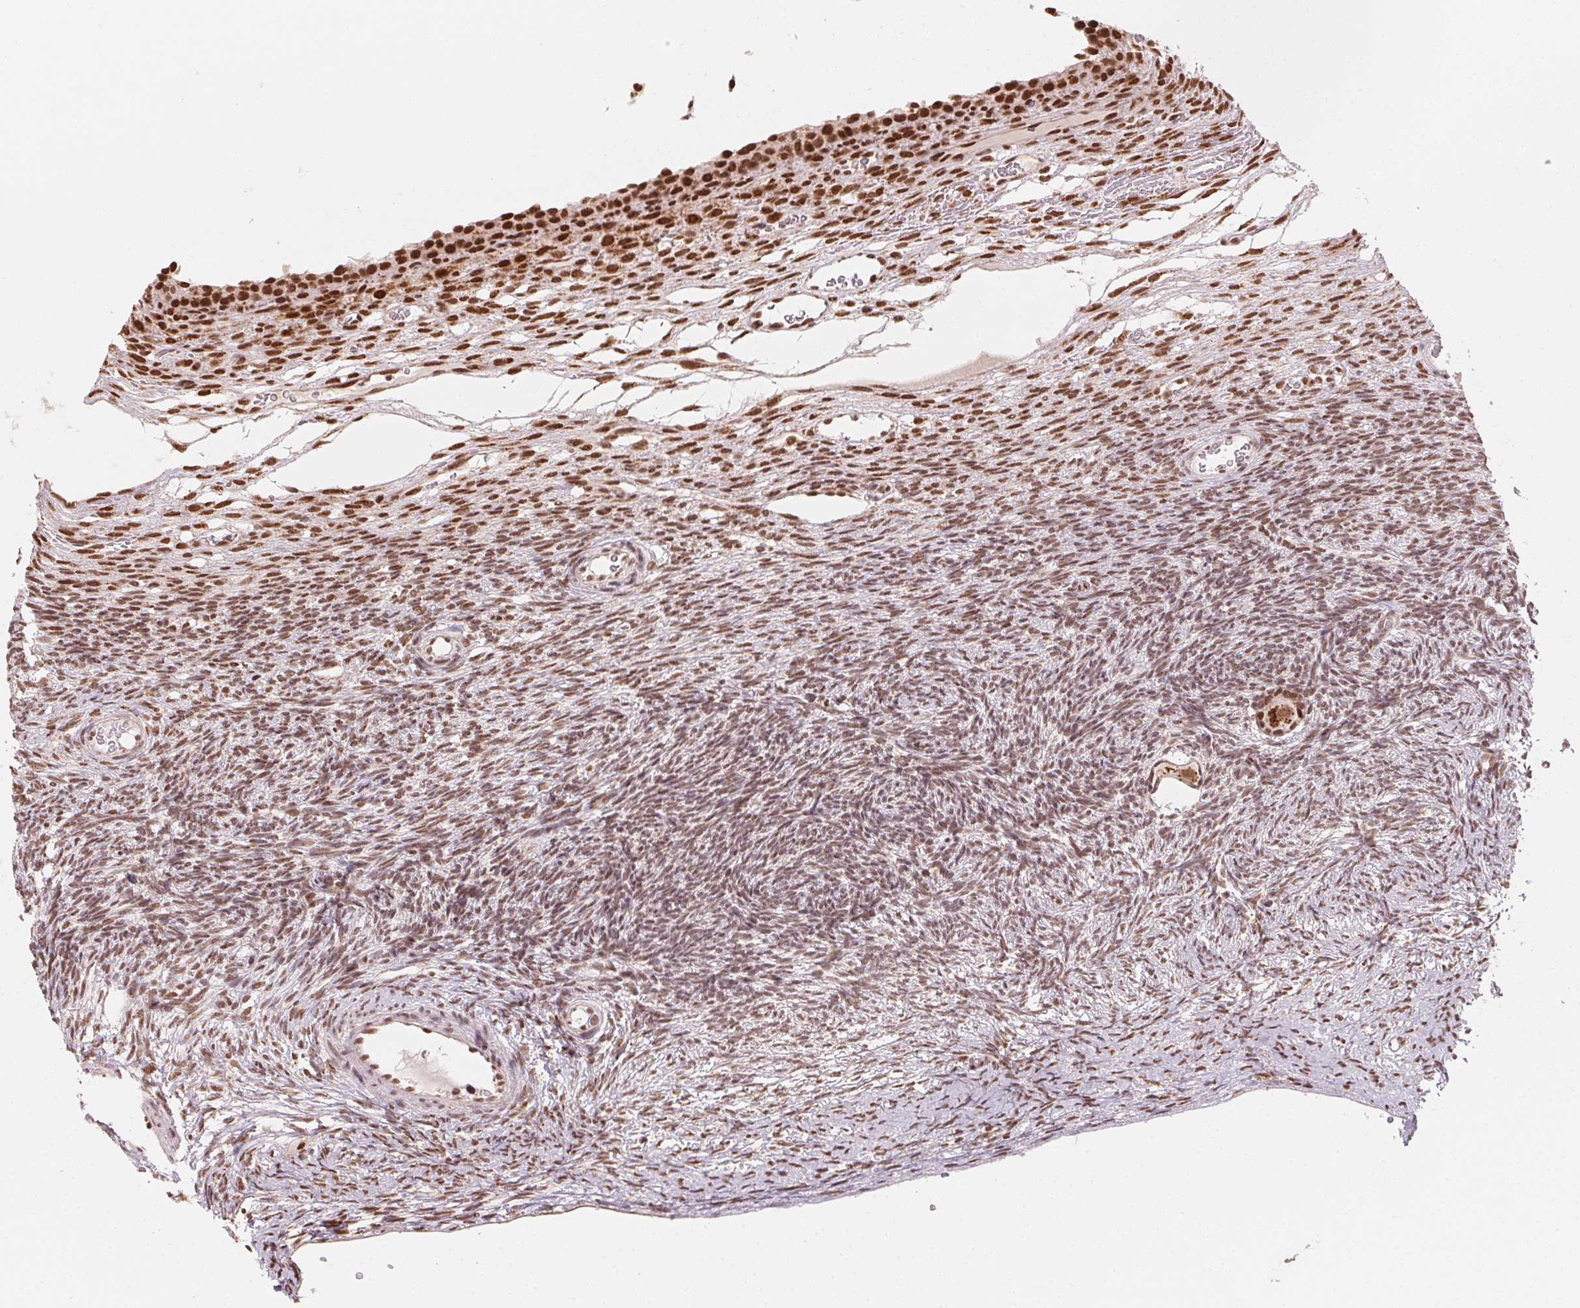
{"staining": {"intensity": "strong", "quantity": ">75%", "location": "cytoplasmic/membranous,nuclear"}, "tissue": "ovary", "cell_type": "Follicle cells", "image_type": "normal", "snomed": [{"axis": "morphology", "description": "Normal tissue, NOS"}, {"axis": "topography", "description": "Ovary"}], "caption": "Immunohistochemistry image of benign ovary stained for a protein (brown), which demonstrates high levels of strong cytoplasmic/membranous,nuclear positivity in approximately >75% of follicle cells.", "gene": "TOPORS", "patient": {"sex": "female", "age": 34}}